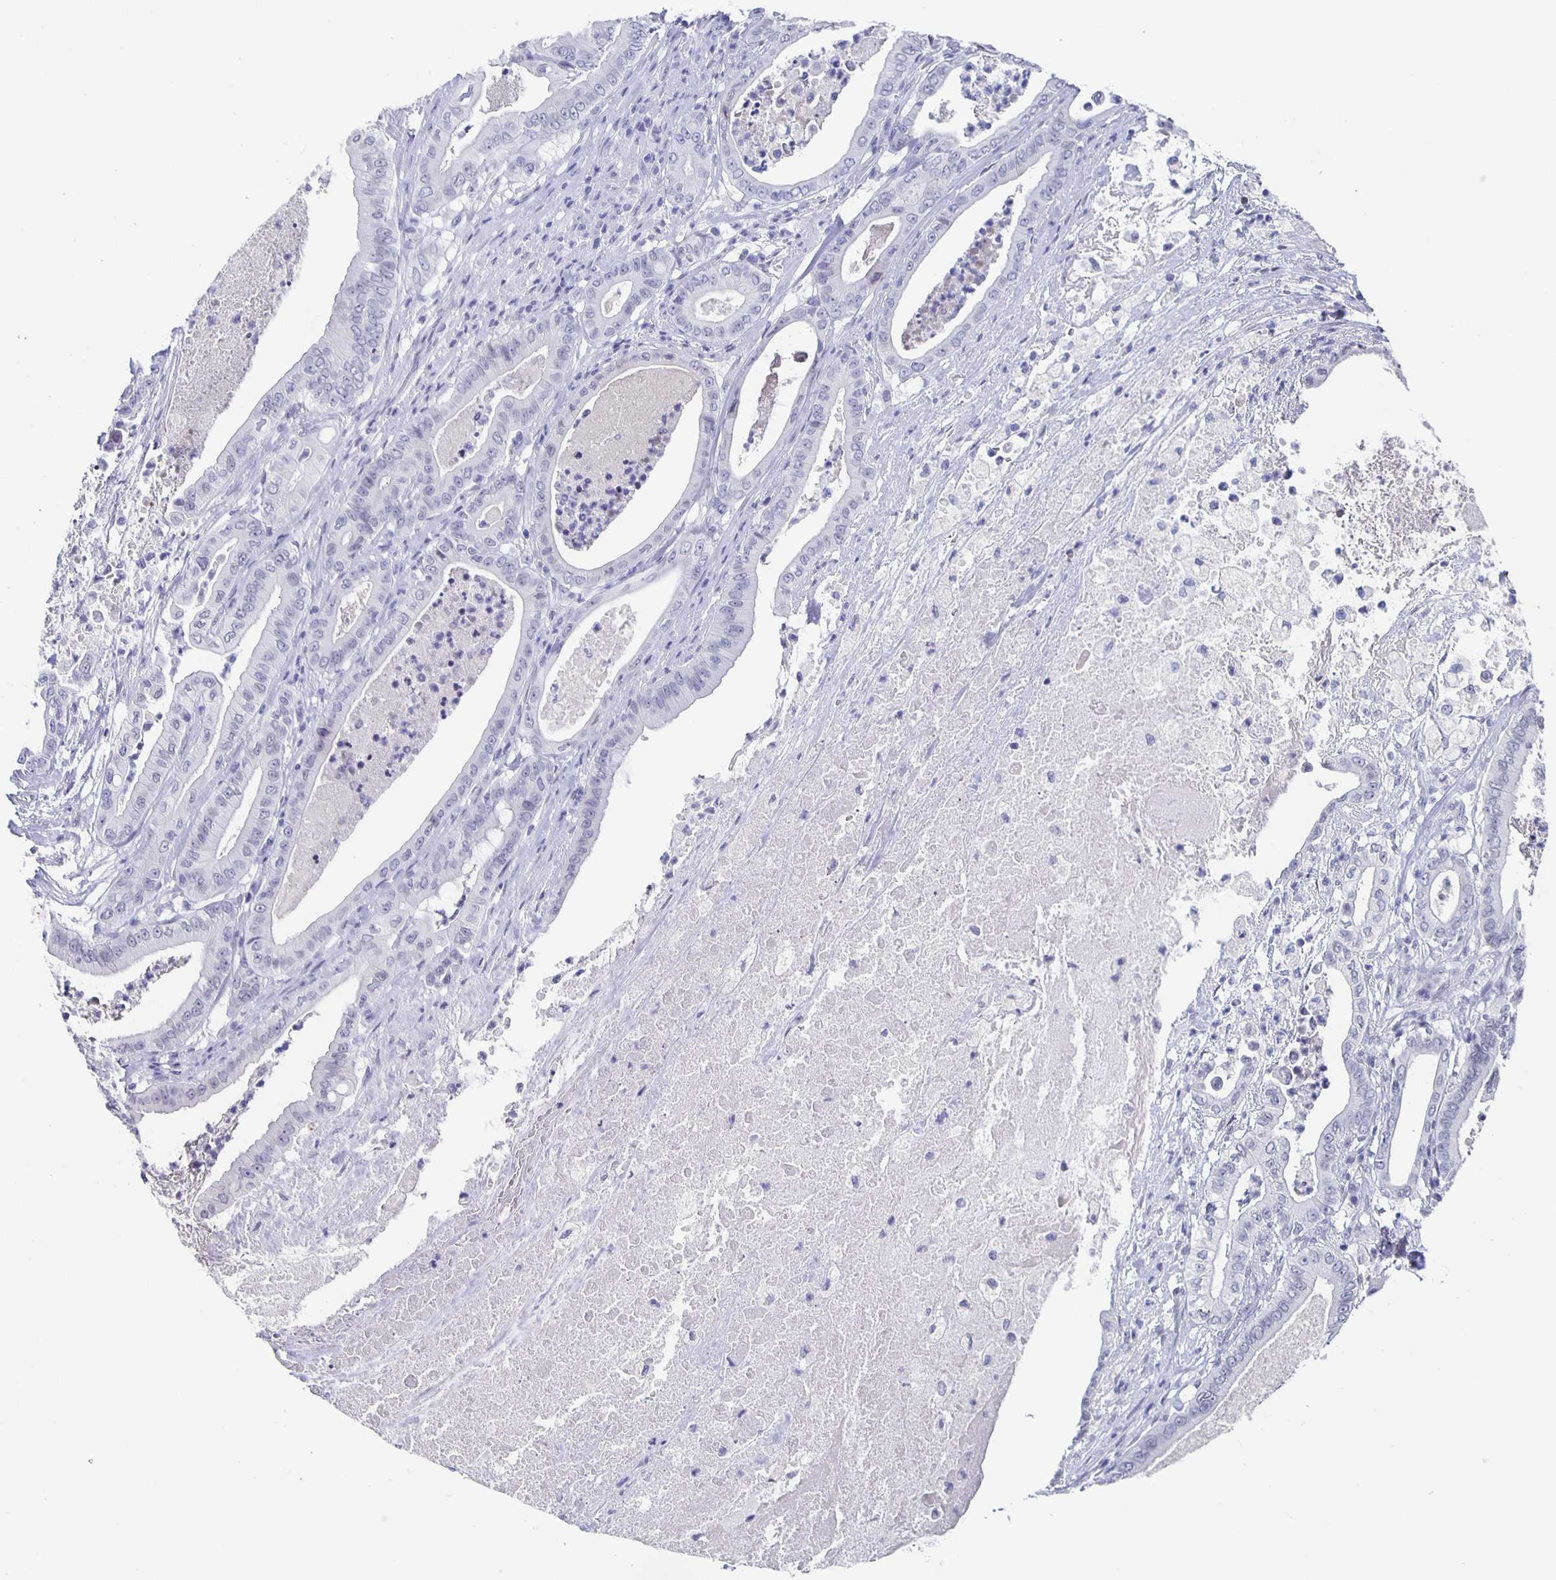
{"staining": {"intensity": "negative", "quantity": "none", "location": "none"}, "tissue": "pancreatic cancer", "cell_type": "Tumor cells", "image_type": "cancer", "snomed": [{"axis": "morphology", "description": "Adenocarcinoma, NOS"}, {"axis": "topography", "description": "Pancreas"}], "caption": "There is no significant expression in tumor cells of pancreatic adenocarcinoma.", "gene": "CCDC17", "patient": {"sex": "male", "age": 71}}